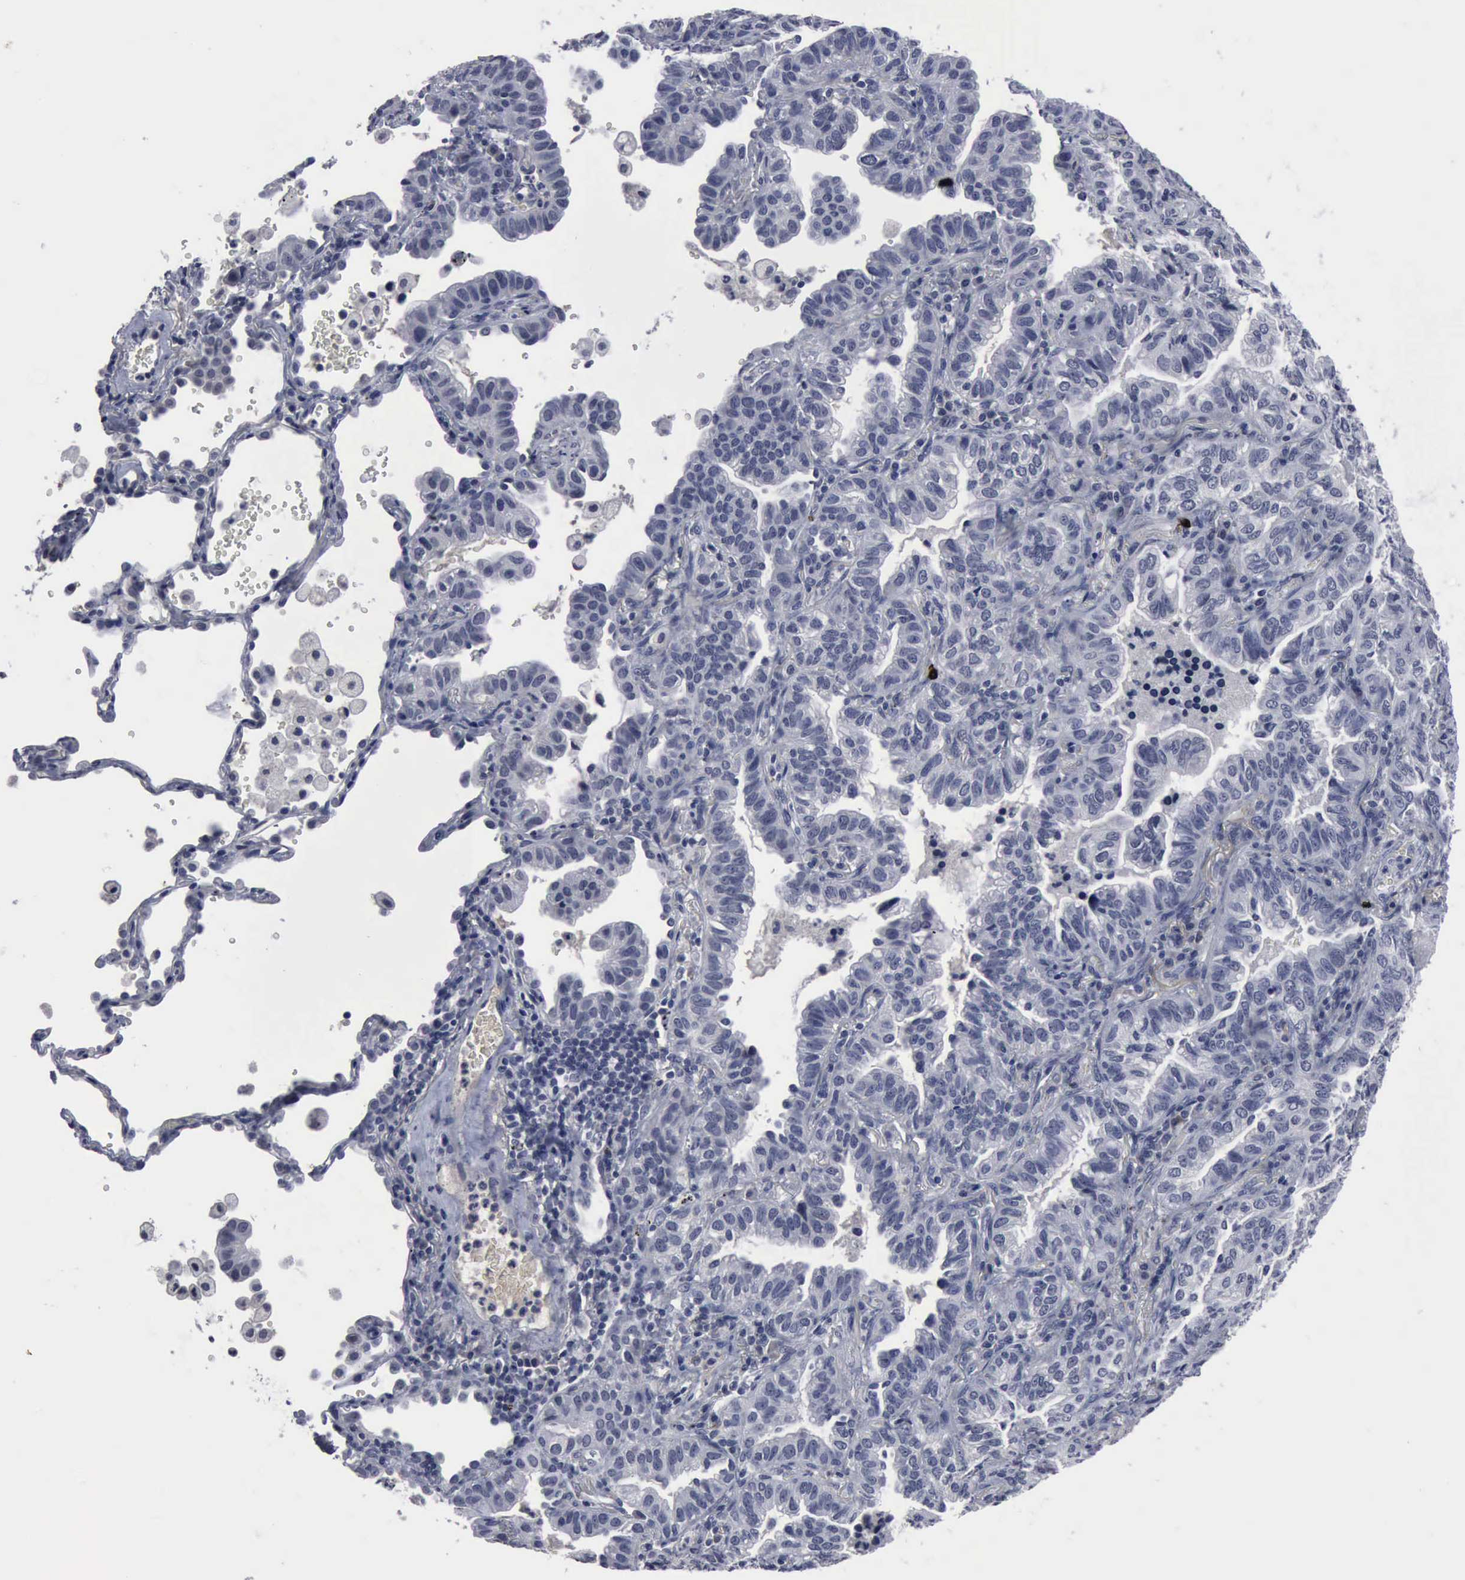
{"staining": {"intensity": "negative", "quantity": "none", "location": "none"}, "tissue": "lung cancer", "cell_type": "Tumor cells", "image_type": "cancer", "snomed": [{"axis": "morphology", "description": "Adenocarcinoma, NOS"}, {"axis": "topography", "description": "Lung"}], "caption": "Histopathology image shows no significant protein positivity in tumor cells of lung cancer (adenocarcinoma).", "gene": "MYO18B", "patient": {"sex": "female", "age": 50}}